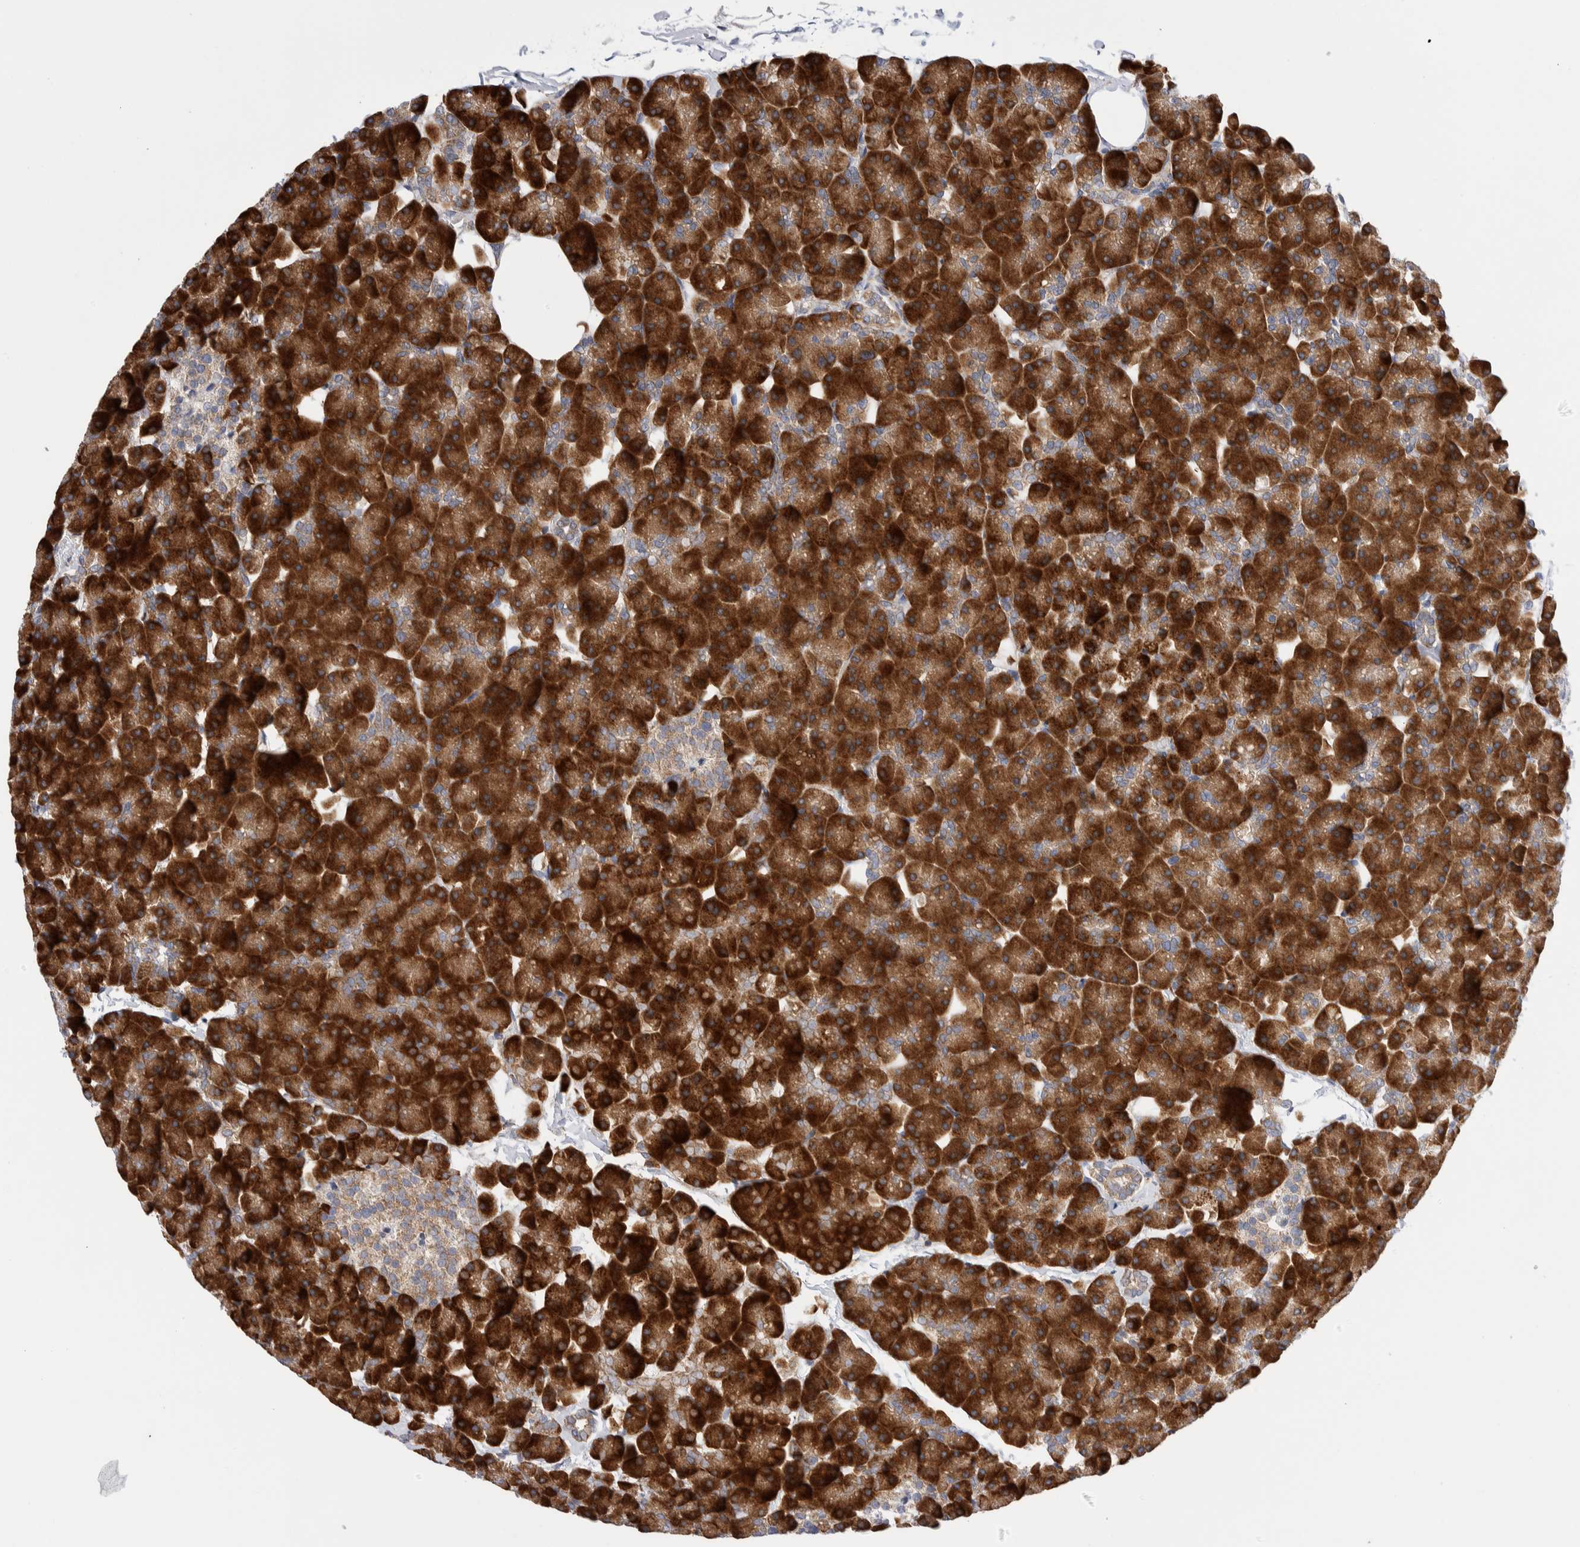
{"staining": {"intensity": "strong", "quantity": ">75%", "location": "cytoplasmic/membranous"}, "tissue": "pancreas", "cell_type": "Exocrine glandular cells", "image_type": "normal", "snomed": [{"axis": "morphology", "description": "Normal tissue, NOS"}, {"axis": "topography", "description": "Pancreas"}], "caption": "Human pancreas stained with a brown dye demonstrates strong cytoplasmic/membranous positive staining in approximately >75% of exocrine glandular cells.", "gene": "RACK1", "patient": {"sex": "male", "age": 35}}